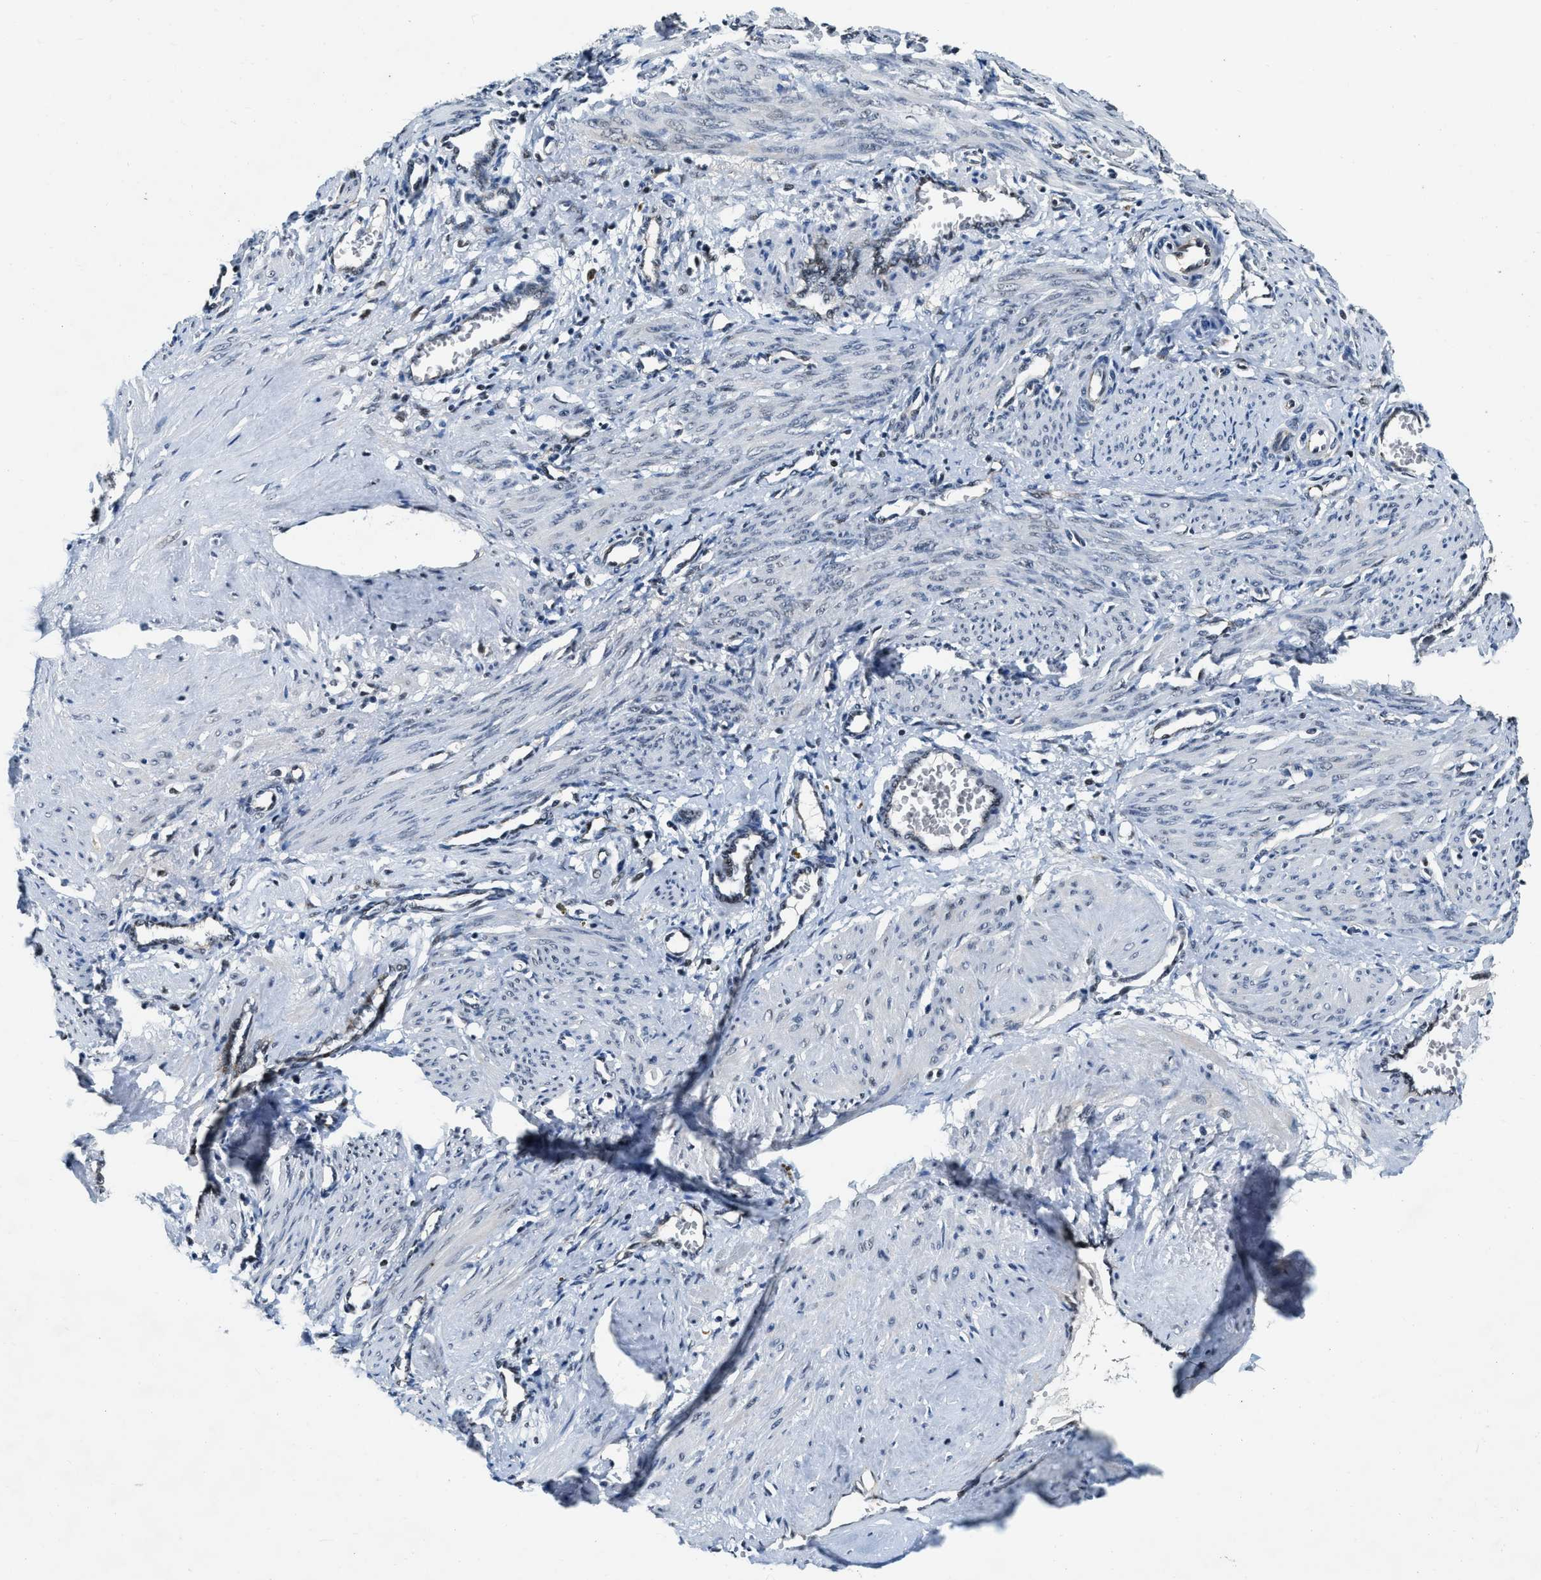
{"staining": {"intensity": "negative", "quantity": "none", "location": "none"}, "tissue": "smooth muscle", "cell_type": "Smooth muscle cells", "image_type": "normal", "snomed": [{"axis": "morphology", "description": "Normal tissue, NOS"}, {"axis": "topography", "description": "Endometrium"}], "caption": "IHC photomicrograph of benign human smooth muscle stained for a protein (brown), which exhibits no positivity in smooth muscle cells. The staining is performed using DAB brown chromogen with nuclei counter-stained in using hematoxylin.", "gene": "CCNE1", "patient": {"sex": "female", "age": 33}}